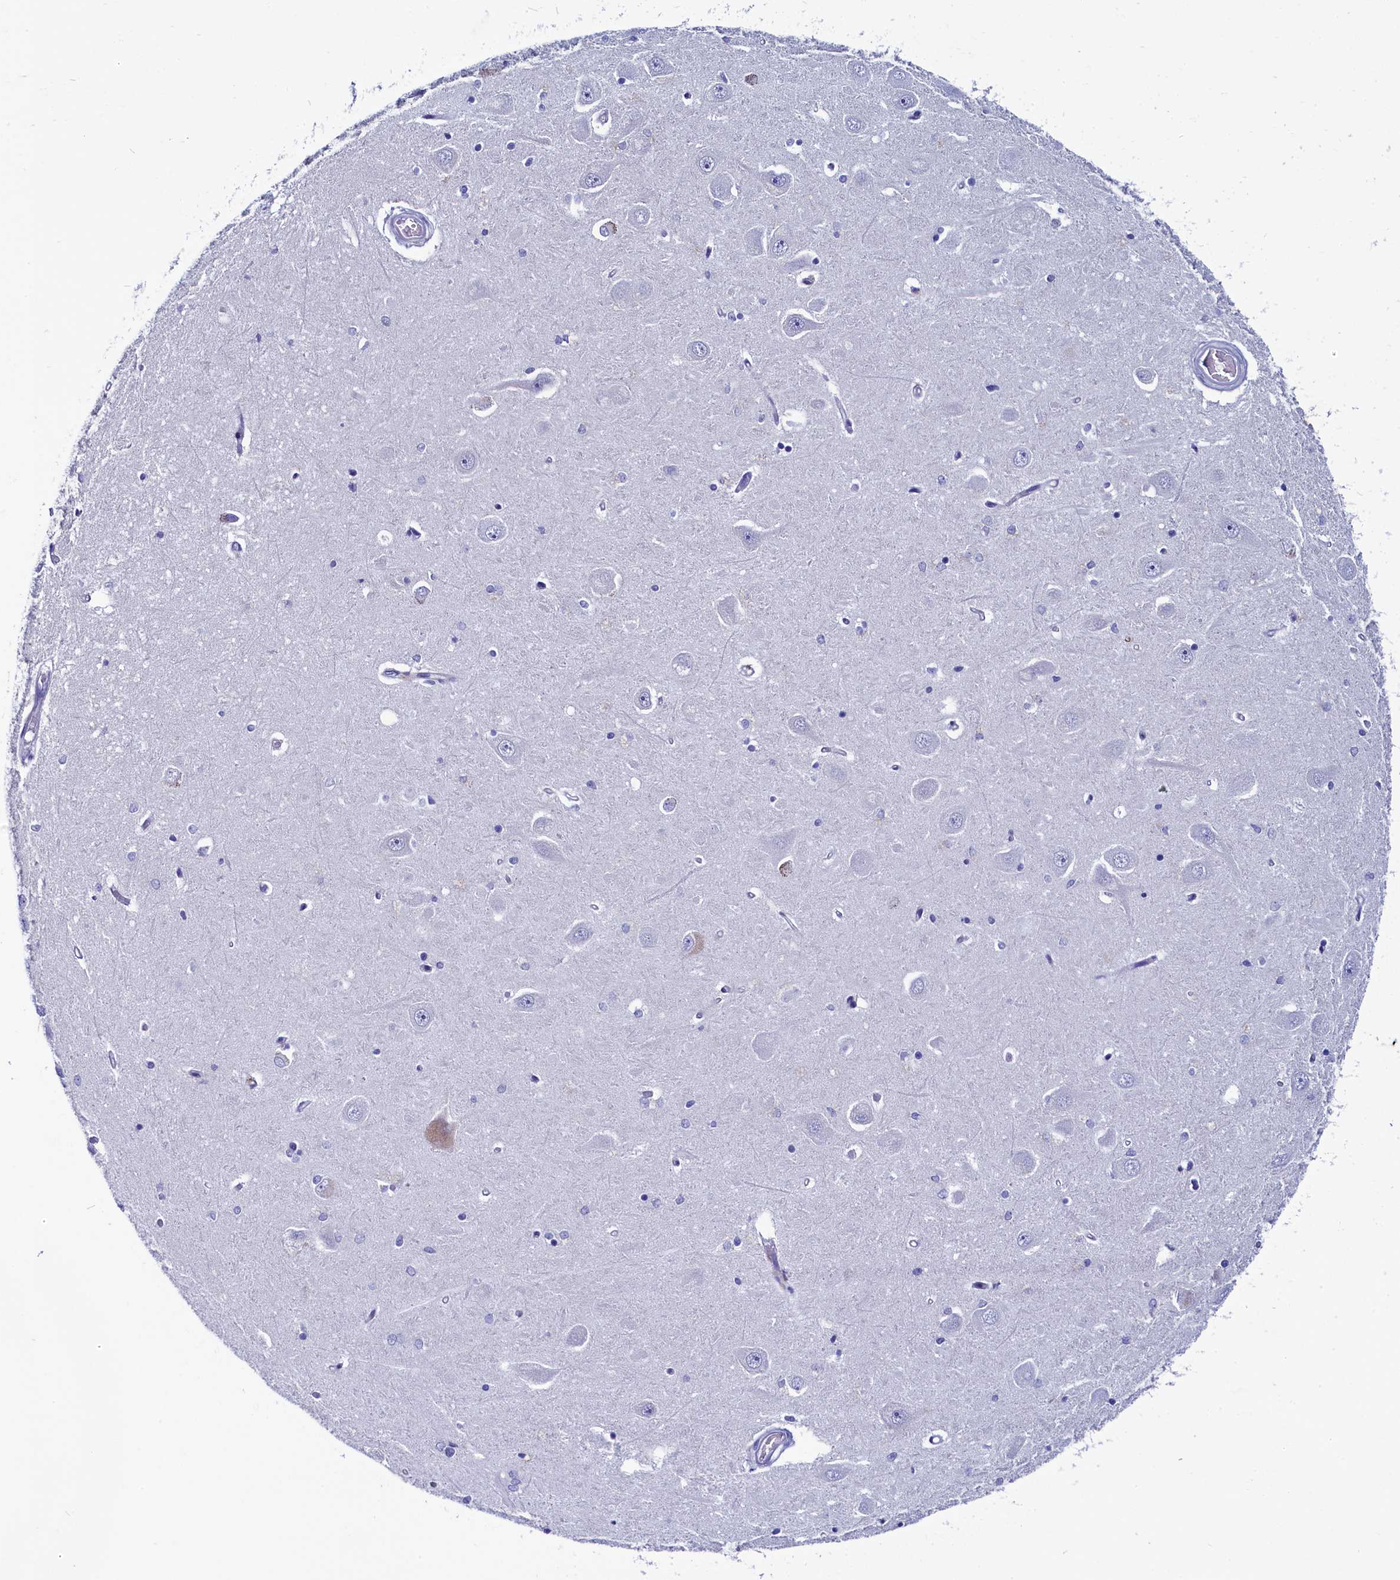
{"staining": {"intensity": "negative", "quantity": "none", "location": "none"}, "tissue": "hippocampus", "cell_type": "Glial cells", "image_type": "normal", "snomed": [{"axis": "morphology", "description": "Normal tissue, NOS"}, {"axis": "topography", "description": "Hippocampus"}], "caption": "This photomicrograph is of benign hippocampus stained with immunohistochemistry to label a protein in brown with the nuclei are counter-stained blue. There is no positivity in glial cells. (Immunohistochemistry, brightfield microscopy, high magnification).", "gene": "CIAPIN1", "patient": {"sex": "male", "age": 45}}